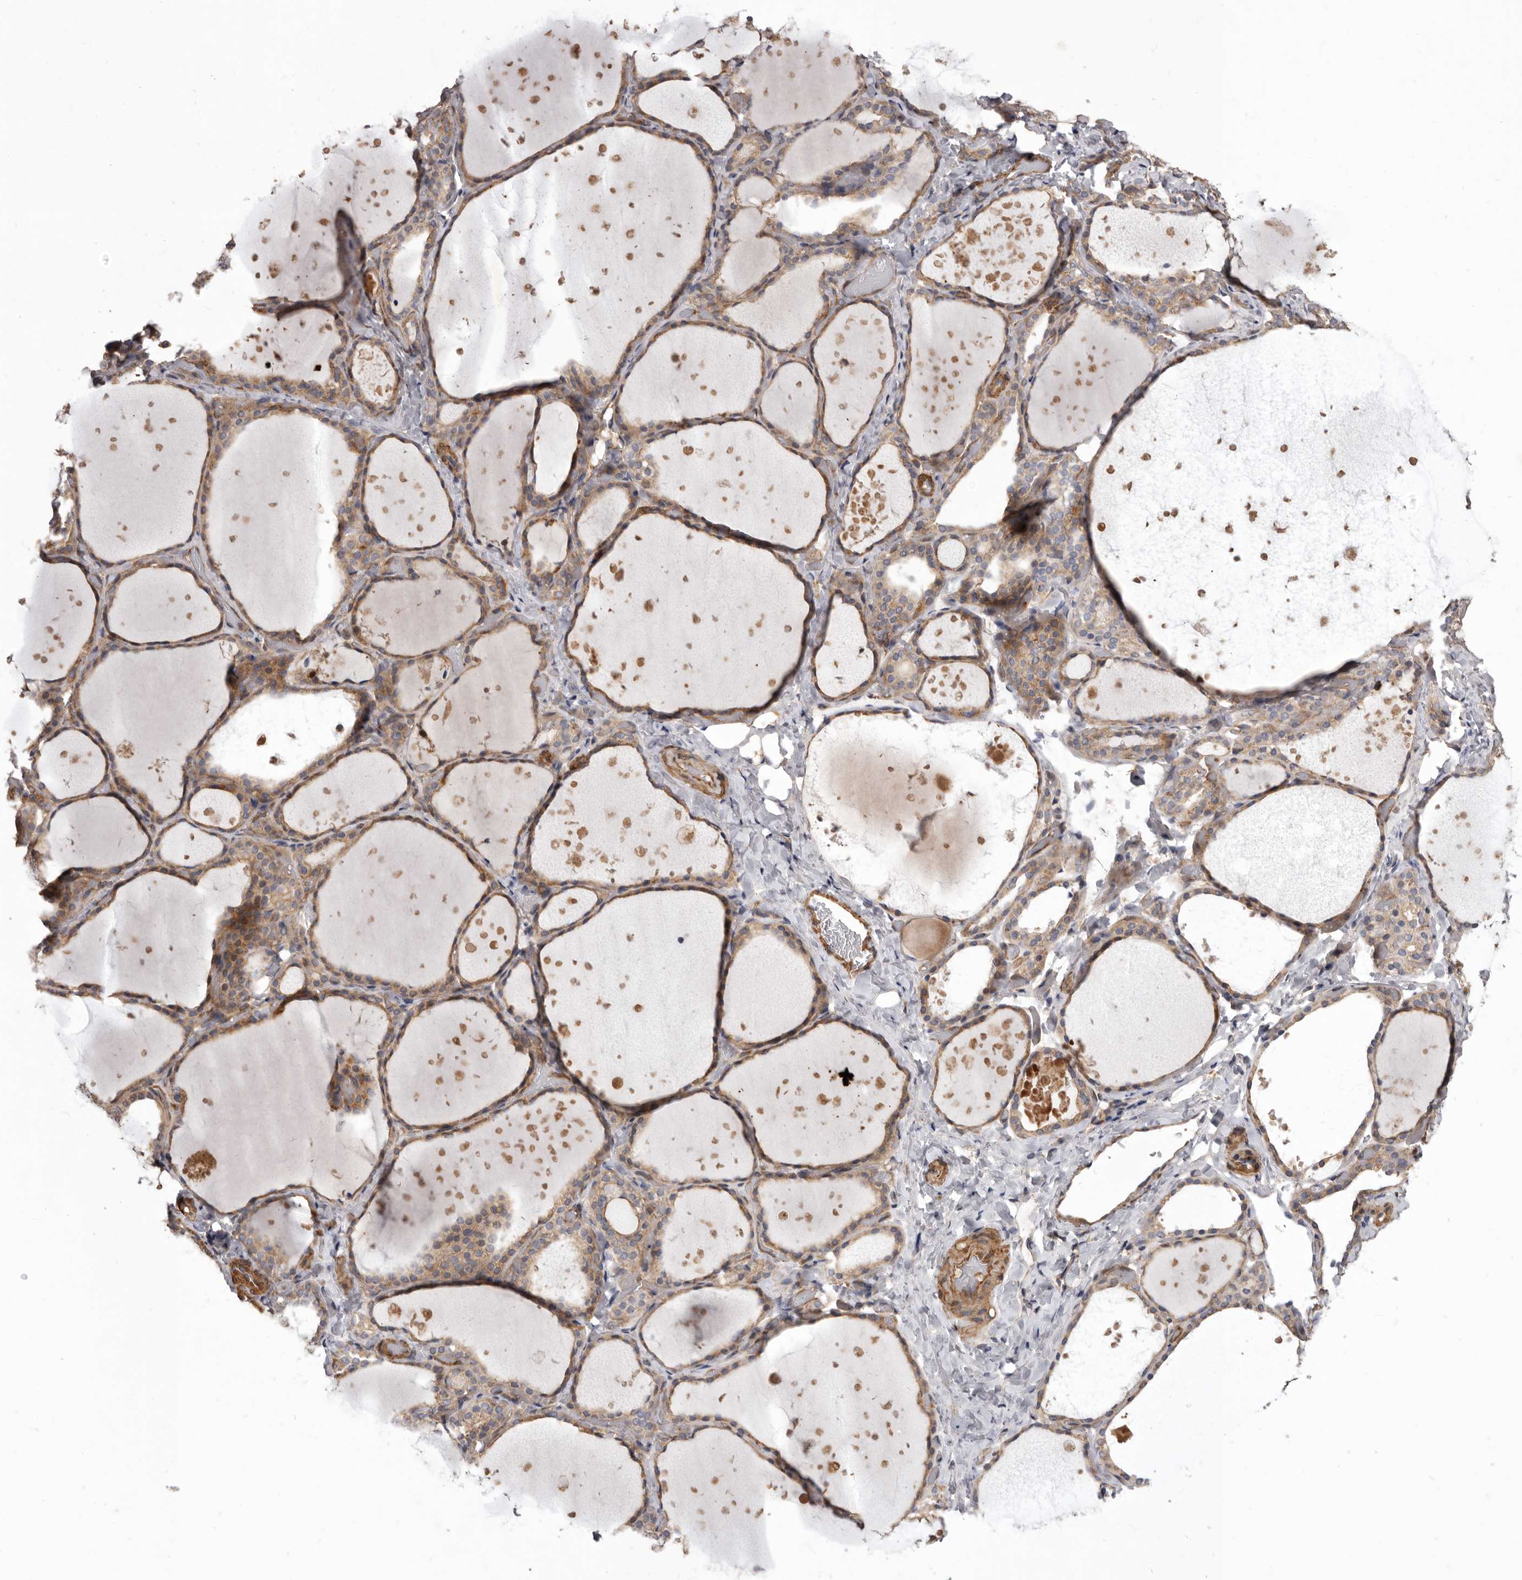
{"staining": {"intensity": "moderate", "quantity": ">75%", "location": "cytoplasmic/membranous"}, "tissue": "thyroid gland", "cell_type": "Glandular cells", "image_type": "normal", "snomed": [{"axis": "morphology", "description": "Normal tissue, NOS"}, {"axis": "topography", "description": "Thyroid gland"}], "caption": "The histopathology image displays a brown stain indicating the presence of a protein in the cytoplasmic/membranous of glandular cells in thyroid gland.", "gene": "VPS45", "patient": {"sex": "female", "age": 44}}